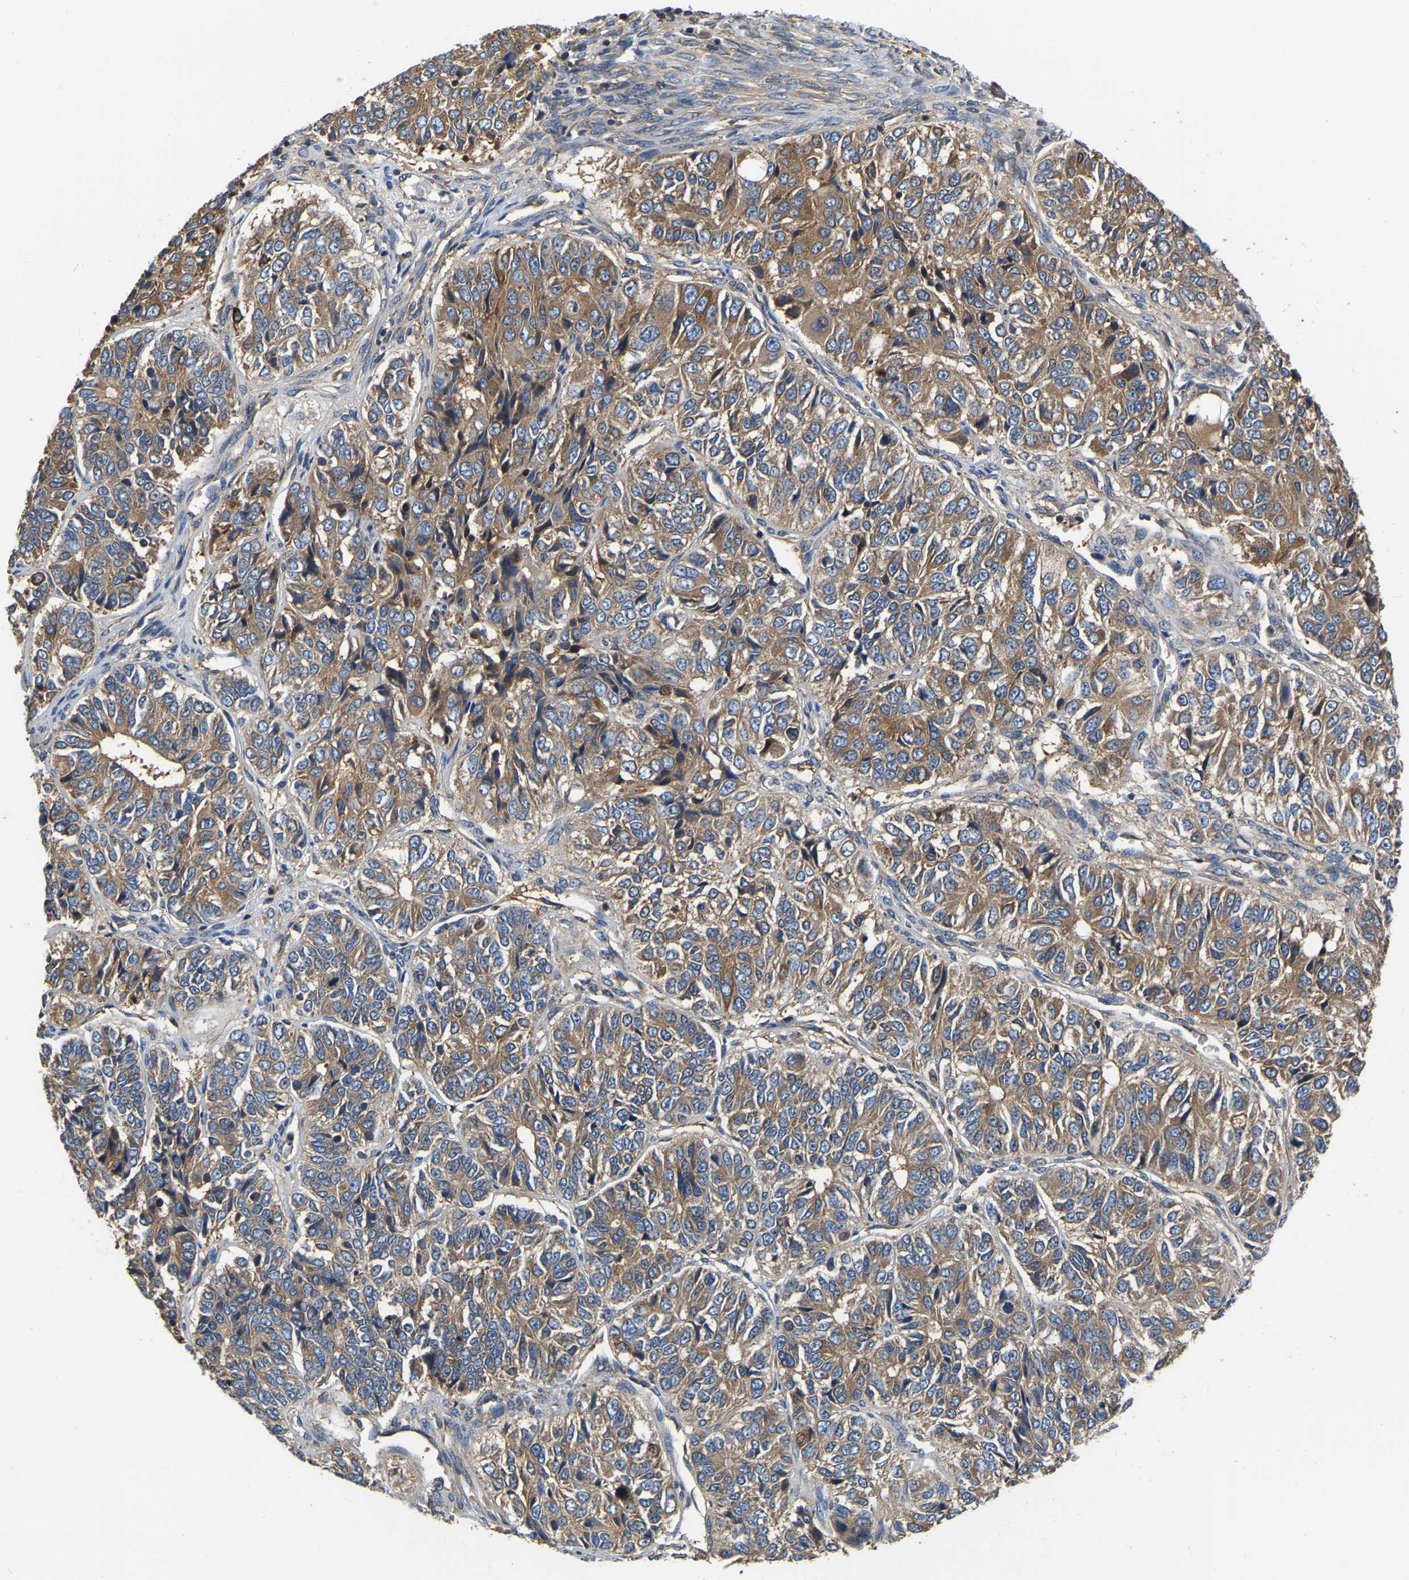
{"staining": {"intensity": "moderate", "quantity": ">75%", "location": "cytoplasmic/membranous"}, "tissue": "ovarian cancer", "cell_type": "Tumor cells", "image_type": "cancer", "snomed": [{"axis": "morphology", "description": "Carcinoma, endometroid"}, {"axis": "topography", "description": "Ovary"}], "caption": "About >75% of tumor cells in ovarian cancer demonstrate moderate cytoplasmic/membranous protein expression as visualized by brown immunohistochemical staining.", "gene": "GARS1", "patient": {"sex": "female", "age": 51}}